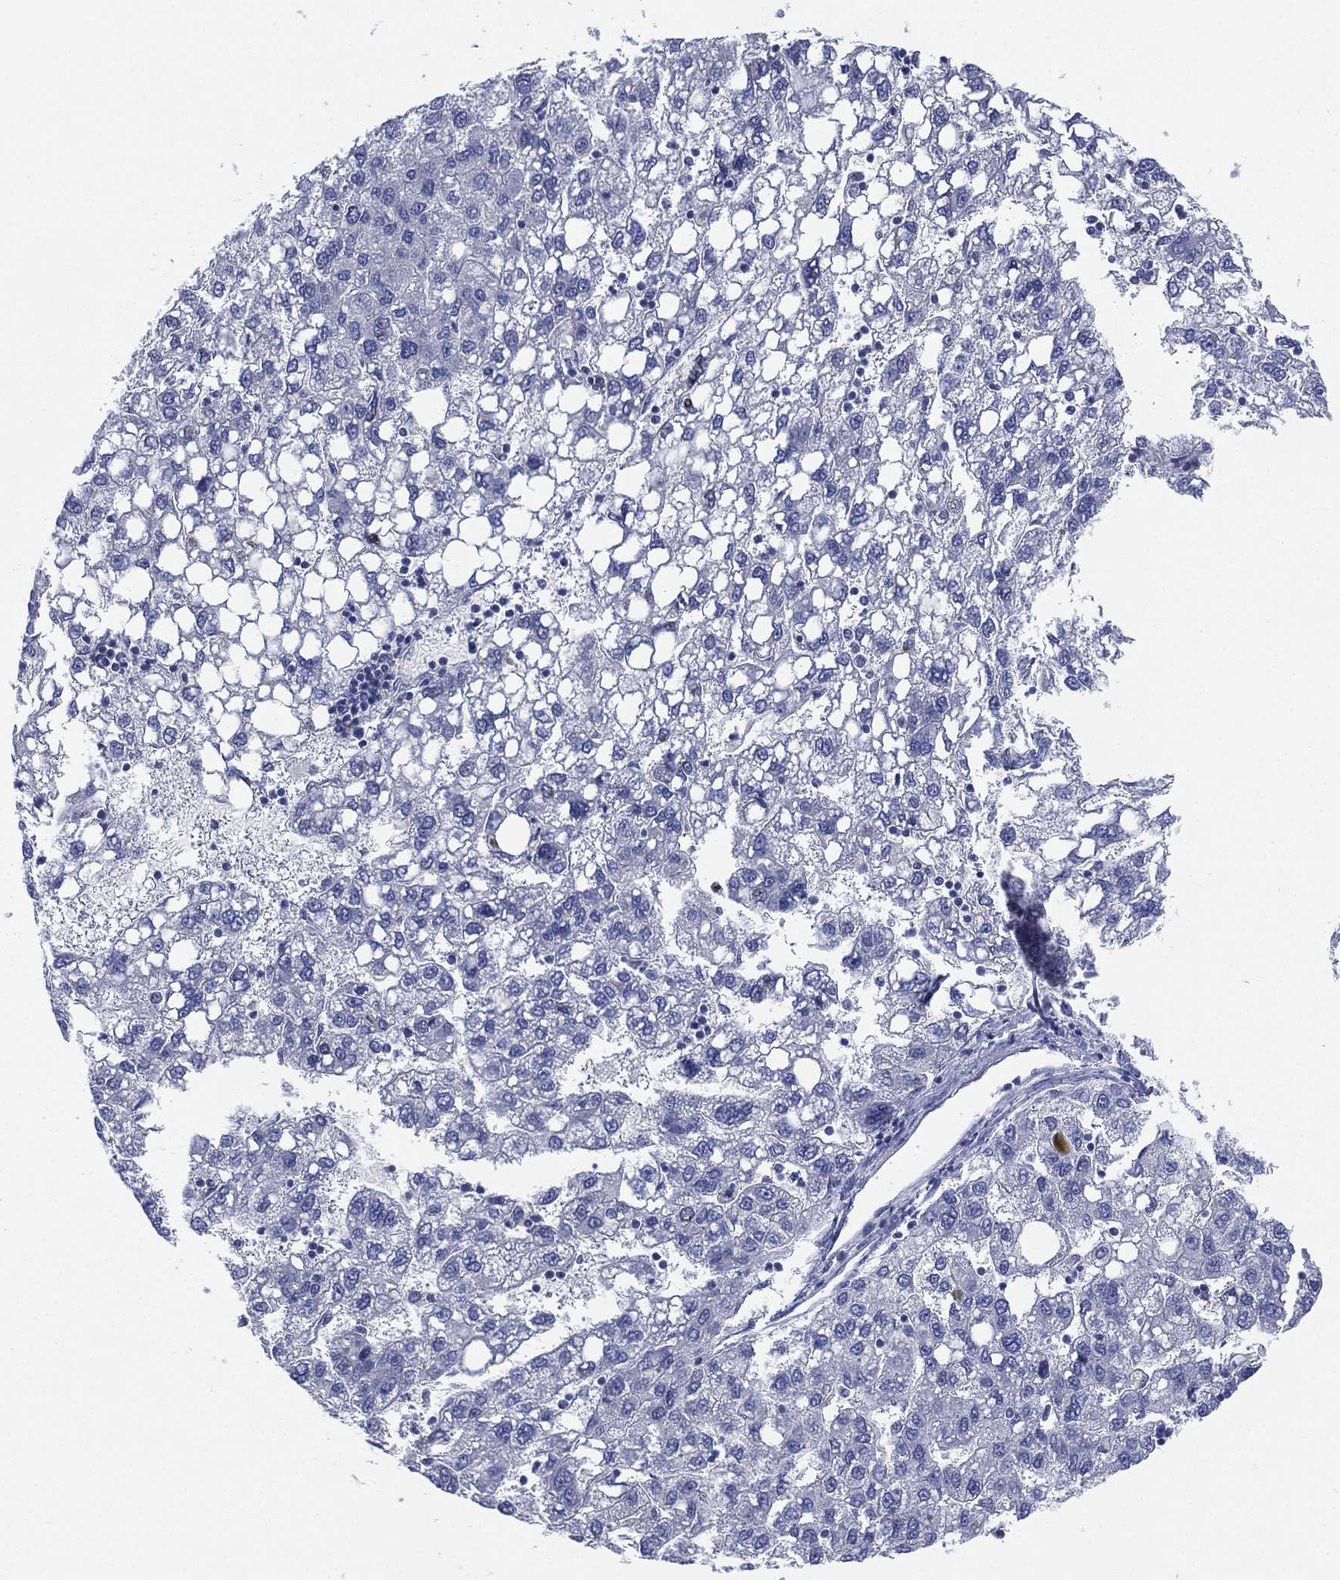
{"staining": {"intensity": "negative", "quantity": "none", "location": "none"}, "tissue": "liver cancer", "cell_type": "Tumor cells", "image_type": "cancer", "snomed": [{"axis": "morphology", "description": "Carcinoma, Hepatocellular, NOS"}, {"axis": "topography", "description": "Liver"}], "caption": "Tumor cells are negative for protein expression in human liver cancer.", "gene": "ADAD2", "patient": {"sex": "female", "age": 82}}